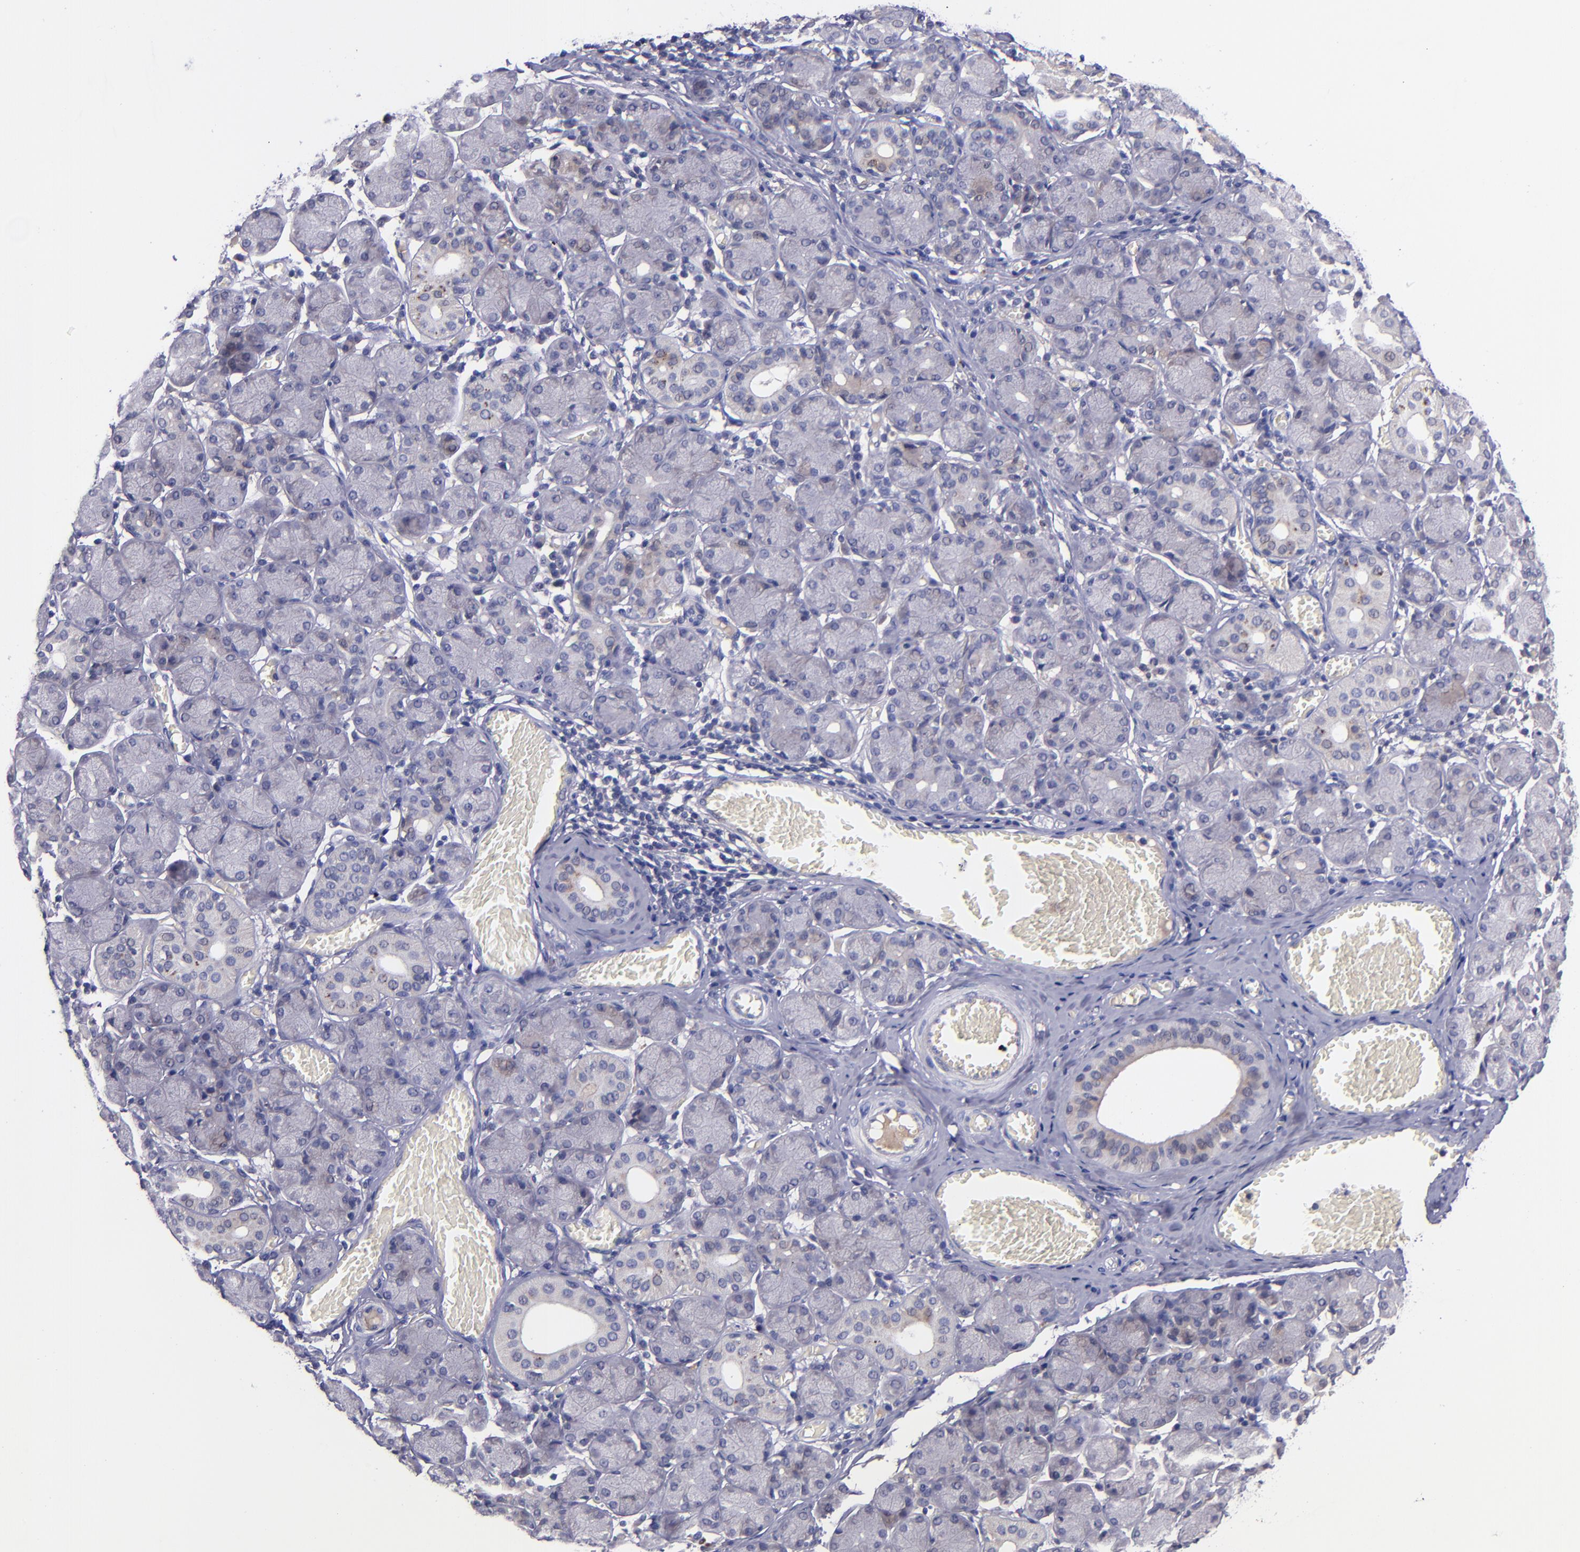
{"staining": {"intensity": "weak", "quantity": "<25%", "location": "cytoplasmic/membranous"}, "tissue": "salivary gland", "cell_type": "Glandular cells", "image_type": "normal", "snomed": [{"axis": "morphology", "description": "Normal tissue, NOS"}, {"axis": "topography", "description": "Salivary gland"}], "caption": "There is no significant staining in glandular cells of salivary gland. (Brightfield microscopy of DAB (3,3'-diaminobenzidine) immunohistochemistry at high magnification).", "gene": "RBP4", "patient": {"sex": "female", "age": 24}}